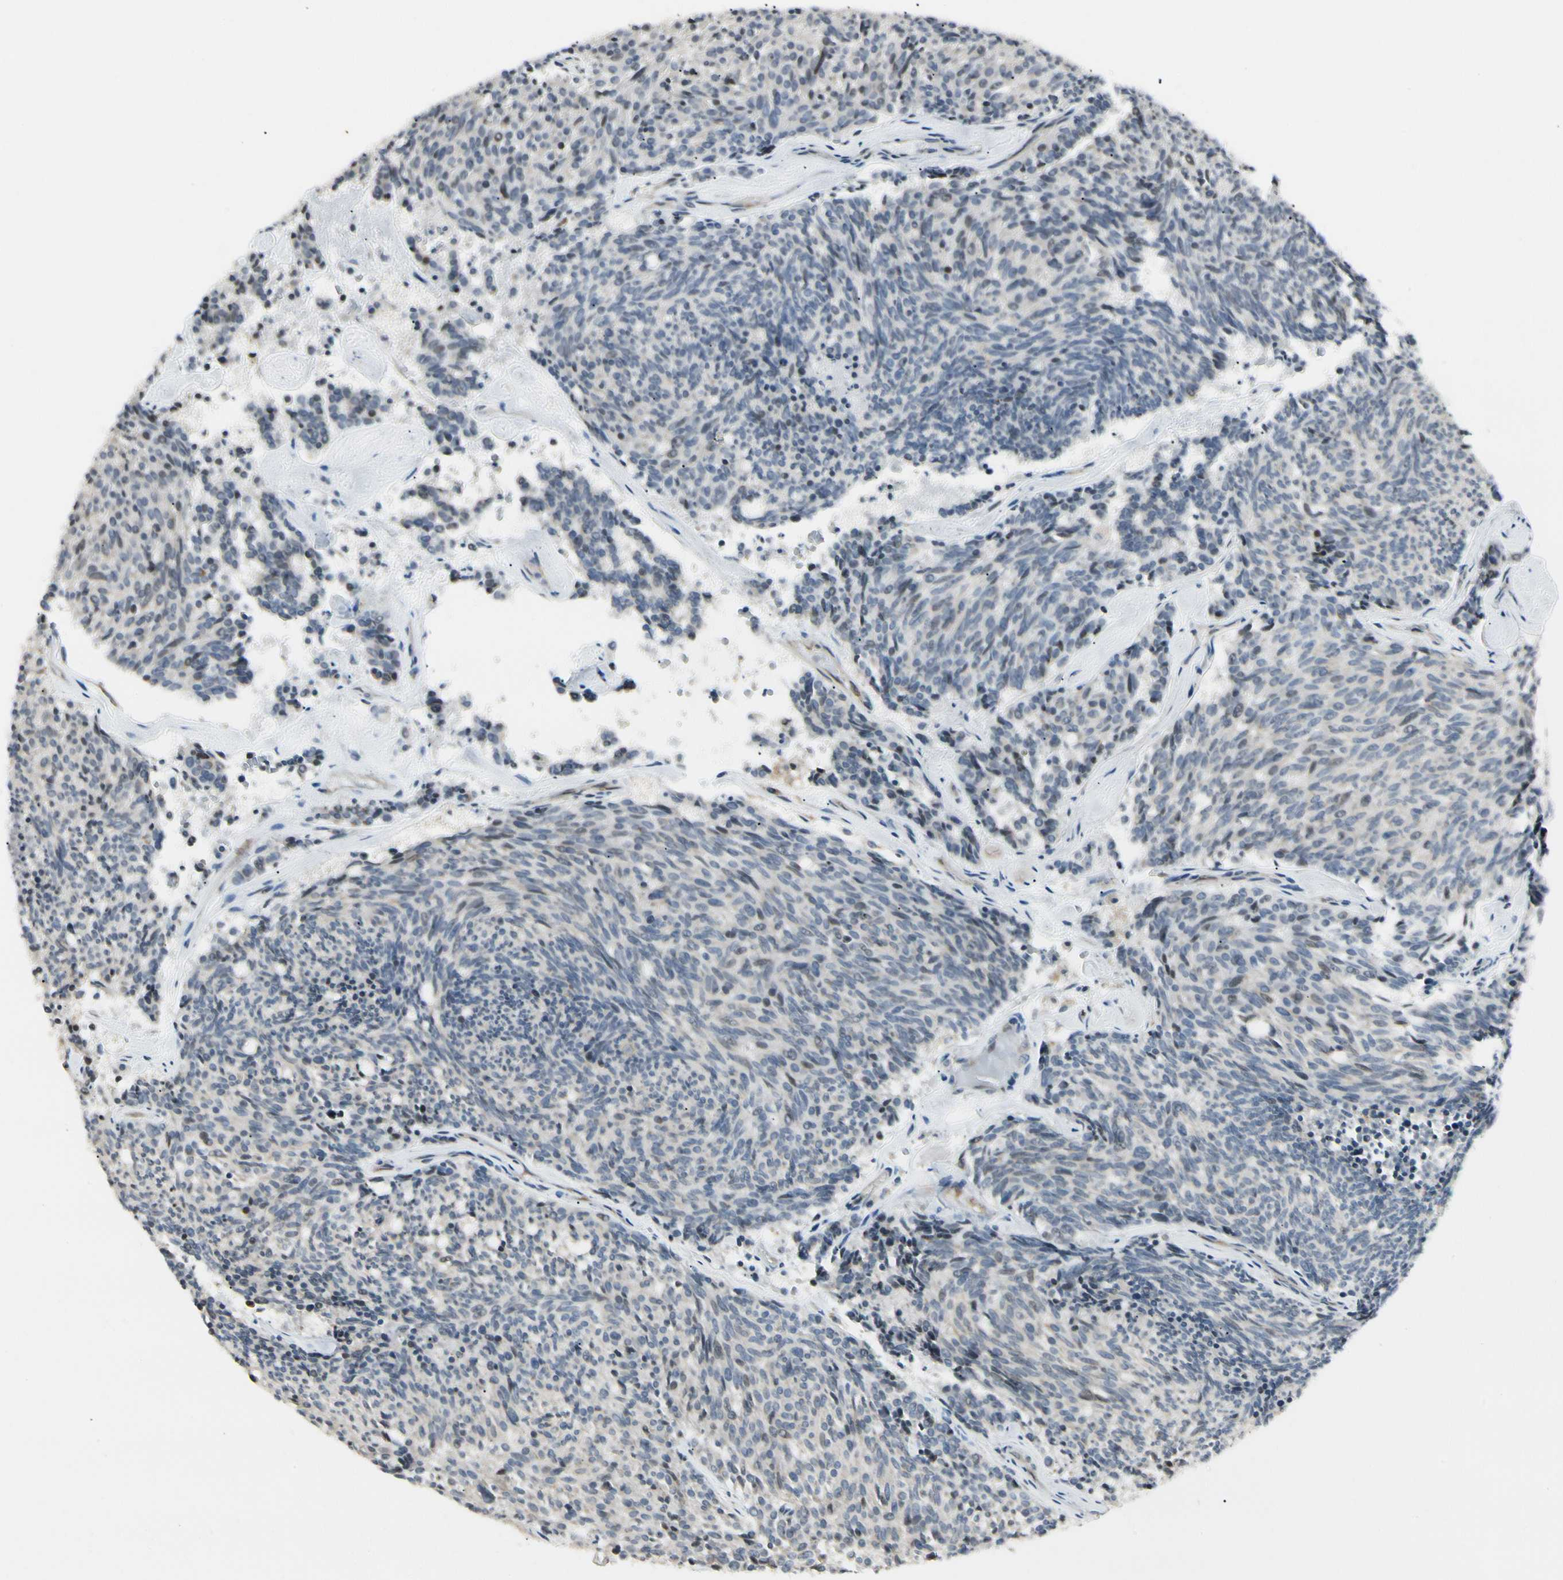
{"staining": {"intensity": "negative", "quantity": "none", "location": "none"}, "tissue": "carcinoid", "cell_type": "Tumor cells", "image_type": "cancer", "snomed": [{"axis": "morphology", "description": "Carcinoid, malignant, NOS"}, {"axis": "topography", "description": "Pancreas"}], "caption": "The image displays no staining of tumor cells in carcinoid.", "gene": "FNDC3B", "patient": {"sex": "female", "age": 54}}